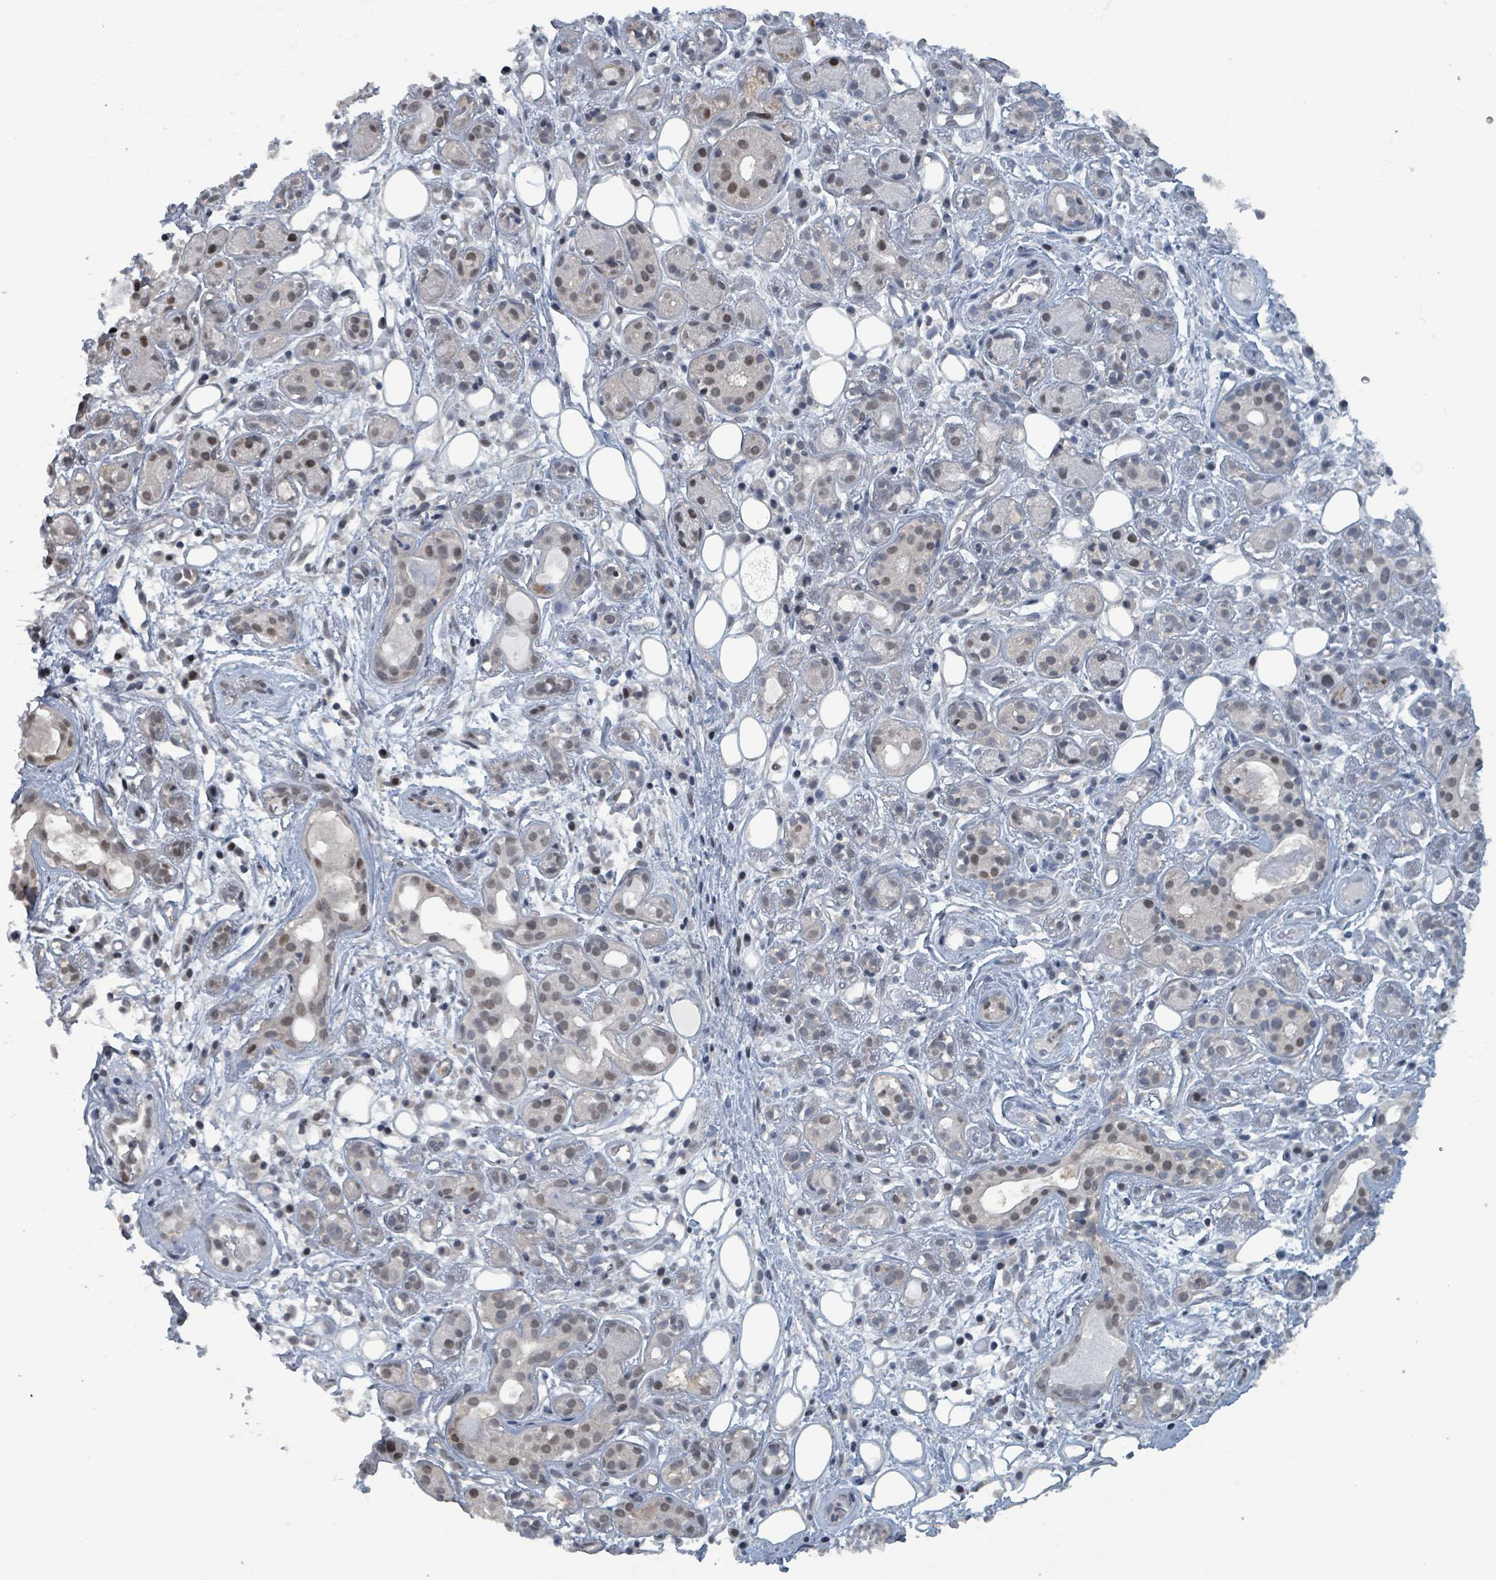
{"staining": {"intensity": "weak", "quantity": "25%-75%", "location": "nuclear"}, "tissue": "salivary gland", "cell_type": "Glandular cells", "image_type": "normal", "snomed": [{"axis": "morphology", "description": "Normal tissue, NOS"}, {"axis": "topography", "description": "Salivary gland"}], "caption": "Immunohistochemistry (IHC) image of unremarkable salivary gland stained for a protein (brown), which exhibits low levels of weak nuclear expression in approximately 25%-75% of glandular cells.", "gene": "BIVM", "patient": {"sex": "male", "age": 54}}